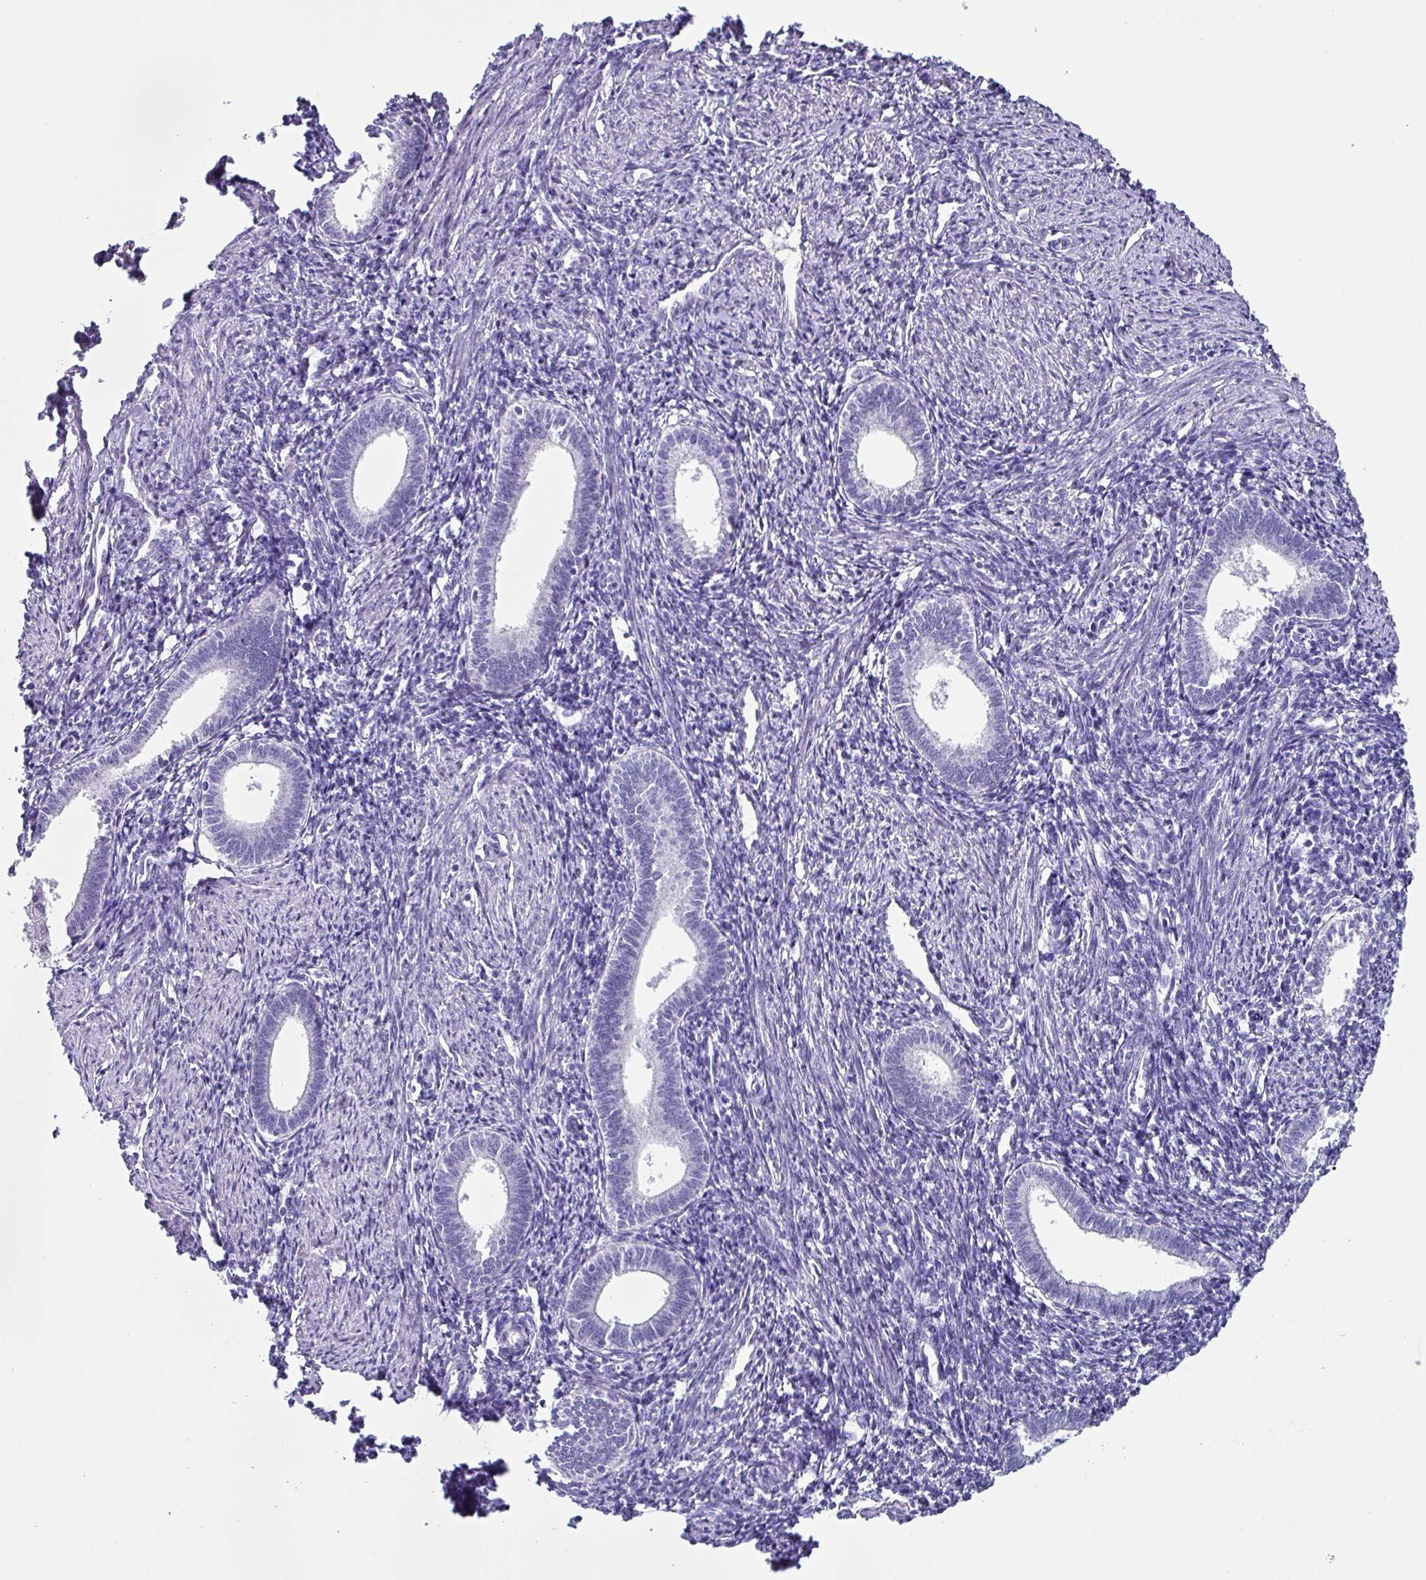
{"staining": {"intensity": "negative", "quantity": "none", "location": "none"}, "tissue": "endometrium", "cell_type": "Cells in endometrial stroma", "image_type": "normal", "snomed": [{"axis": "morphology", "description": "Normal tissue, NOS"}, {"axis": "topography", "description": "Endometrium"}], "caption": "The IHC histopathology image has no significant positivity in cells in endometrial stroma of endometrium. The staining was performed using DAB (3,3'-diaminobenzidine) to visualize the protein expression in brown, while the nuclei were stained in blue with hematoxylin (Magnification: 20x).", "gene": "KRT6A", "patient": {"sex": "female", "age": 41}}